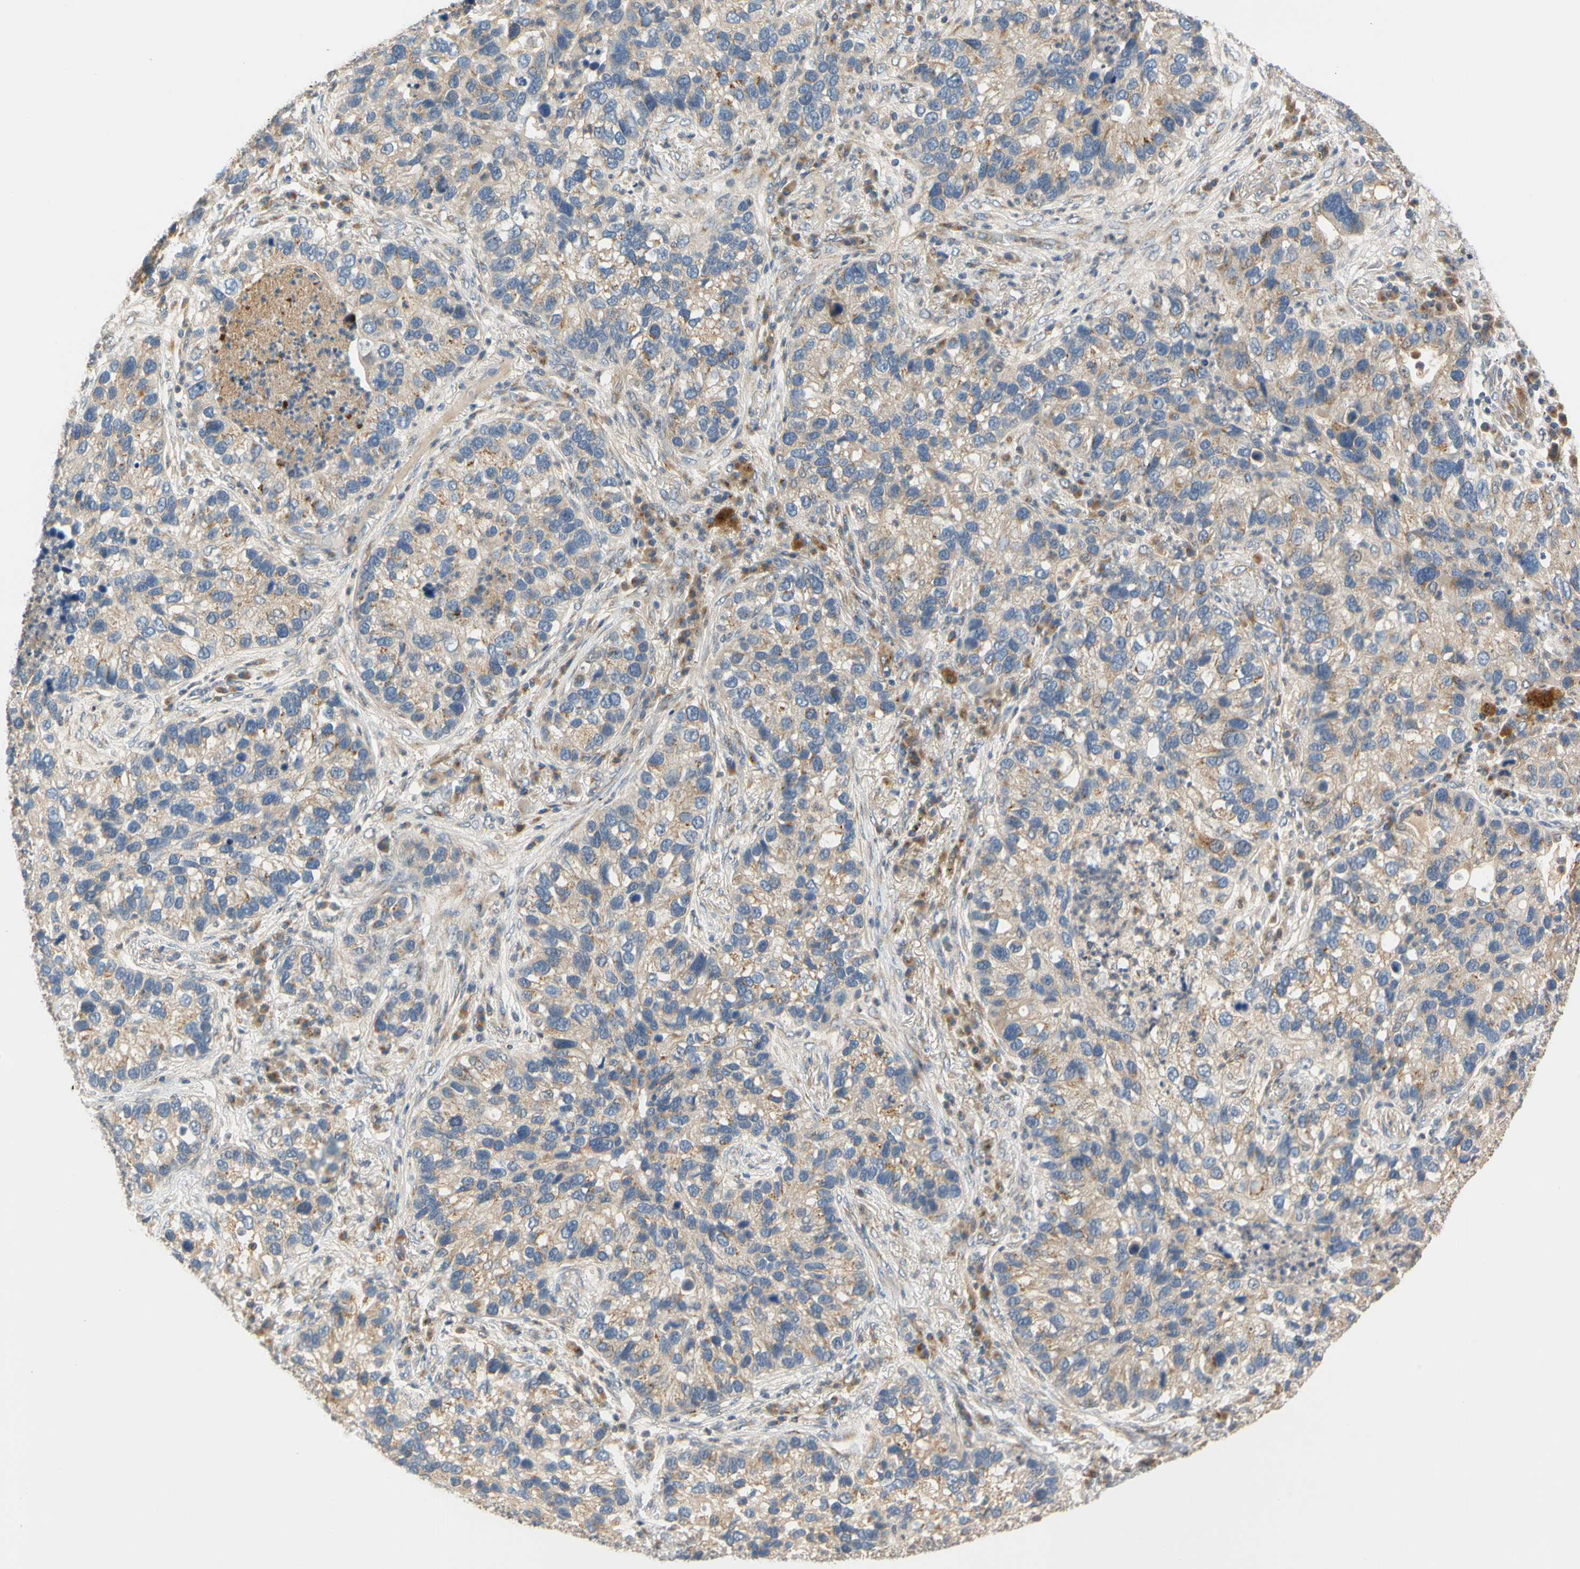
{"staining": {"intensity": "weak", "quantity": "25%-75%", "location": "cytoplasmic/membranous"}, "tissue": "lung cancer", "cell_type": "Tumor cells", "image_type": "cancer", "snomed": [{"axis": "morphology", "description": "Normal tissue, NOS"}, {"axis": "morphology", "description": "Adenocarcinoma, NOS"}, {"axis": "topography", "description": "Bronchus"}, {"axis": "topography", "description": "Lung"}], "caption": "Immunohistochemistry (IHC) image of lung cancer stained for a protein (brown), which displays low levels of weak cytoplasmic/membranous positivity in approximately 25%-75% of tumor cells.", "gene": "GPSM2", "patient": {"sex": "male", "age": 54}}